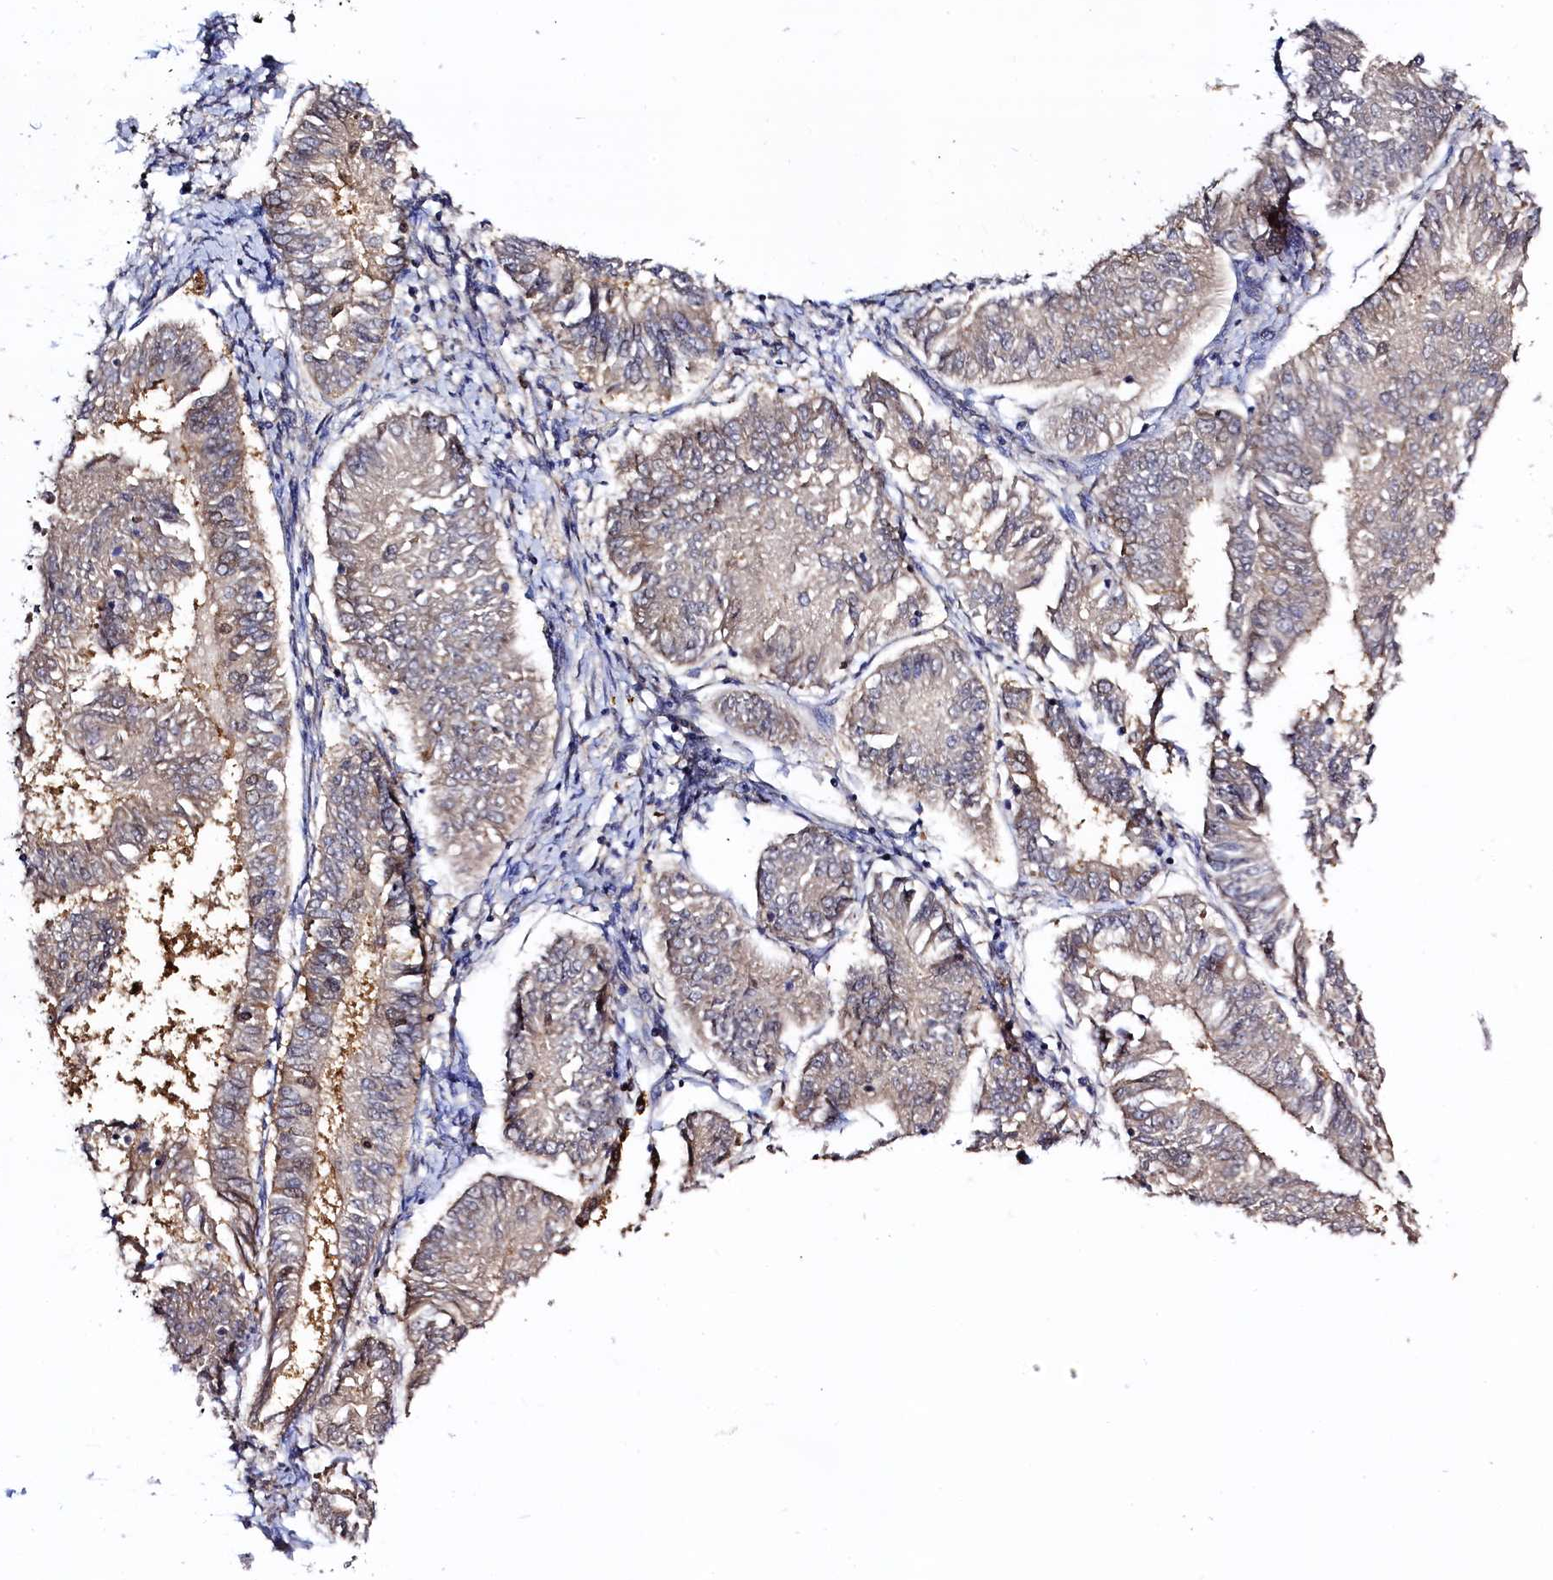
{"staining": {"intensity": "negative", "quantity": "none", "location": "none"}, "tissue": "endometrial cancer", "cell_type": "Tumor cells", "image_type": "cancer", "snomed": [{"axis": "morphology", "description": "Adenocarcinoma, NOS"}, {"axis": "topography", "description": "Endometrium"}], "caption": "The micrograph reveals no significant expression in tumor cells of endometrial adenocarcinoma.", "gene": "C11orf54", "patient": {"sex": "female", "age": 58}}